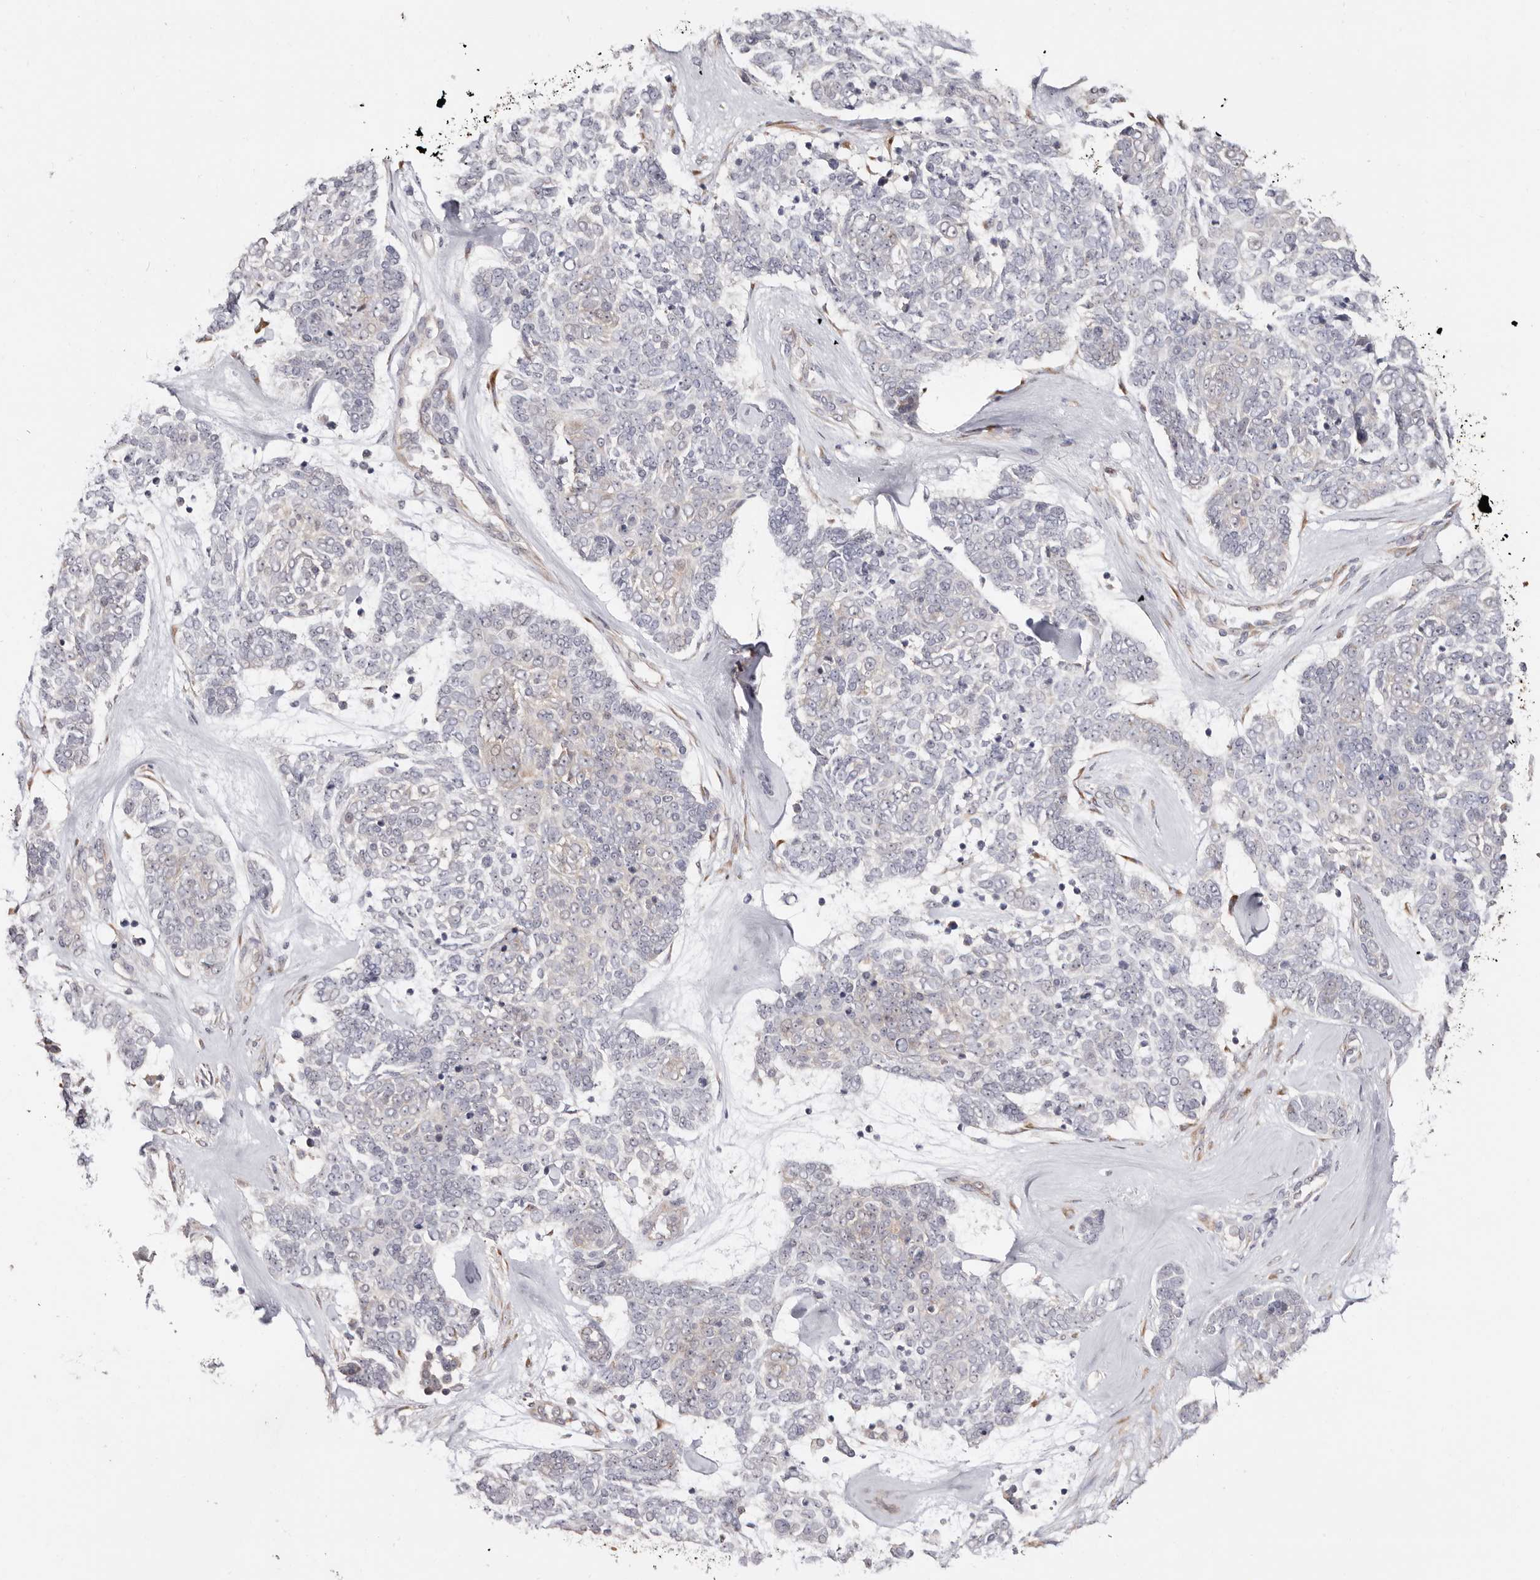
{"staining": {"intensity": "negative", "quantity": "none", "location": "none"}, "tissue": "skin cancer", "cell_type": "Tumor cells", "image_type": "cancer", "snomed": [{"axis": "morphology", "description": "Basal cell carcinoma"}, {"axis": "topography", "description": "Skin"}], "caption": "Tumor cells are negative for protein expression in human skin cancer.", "gene": "BCL2L15", "patient": {"sex": "female", "age": 81}}